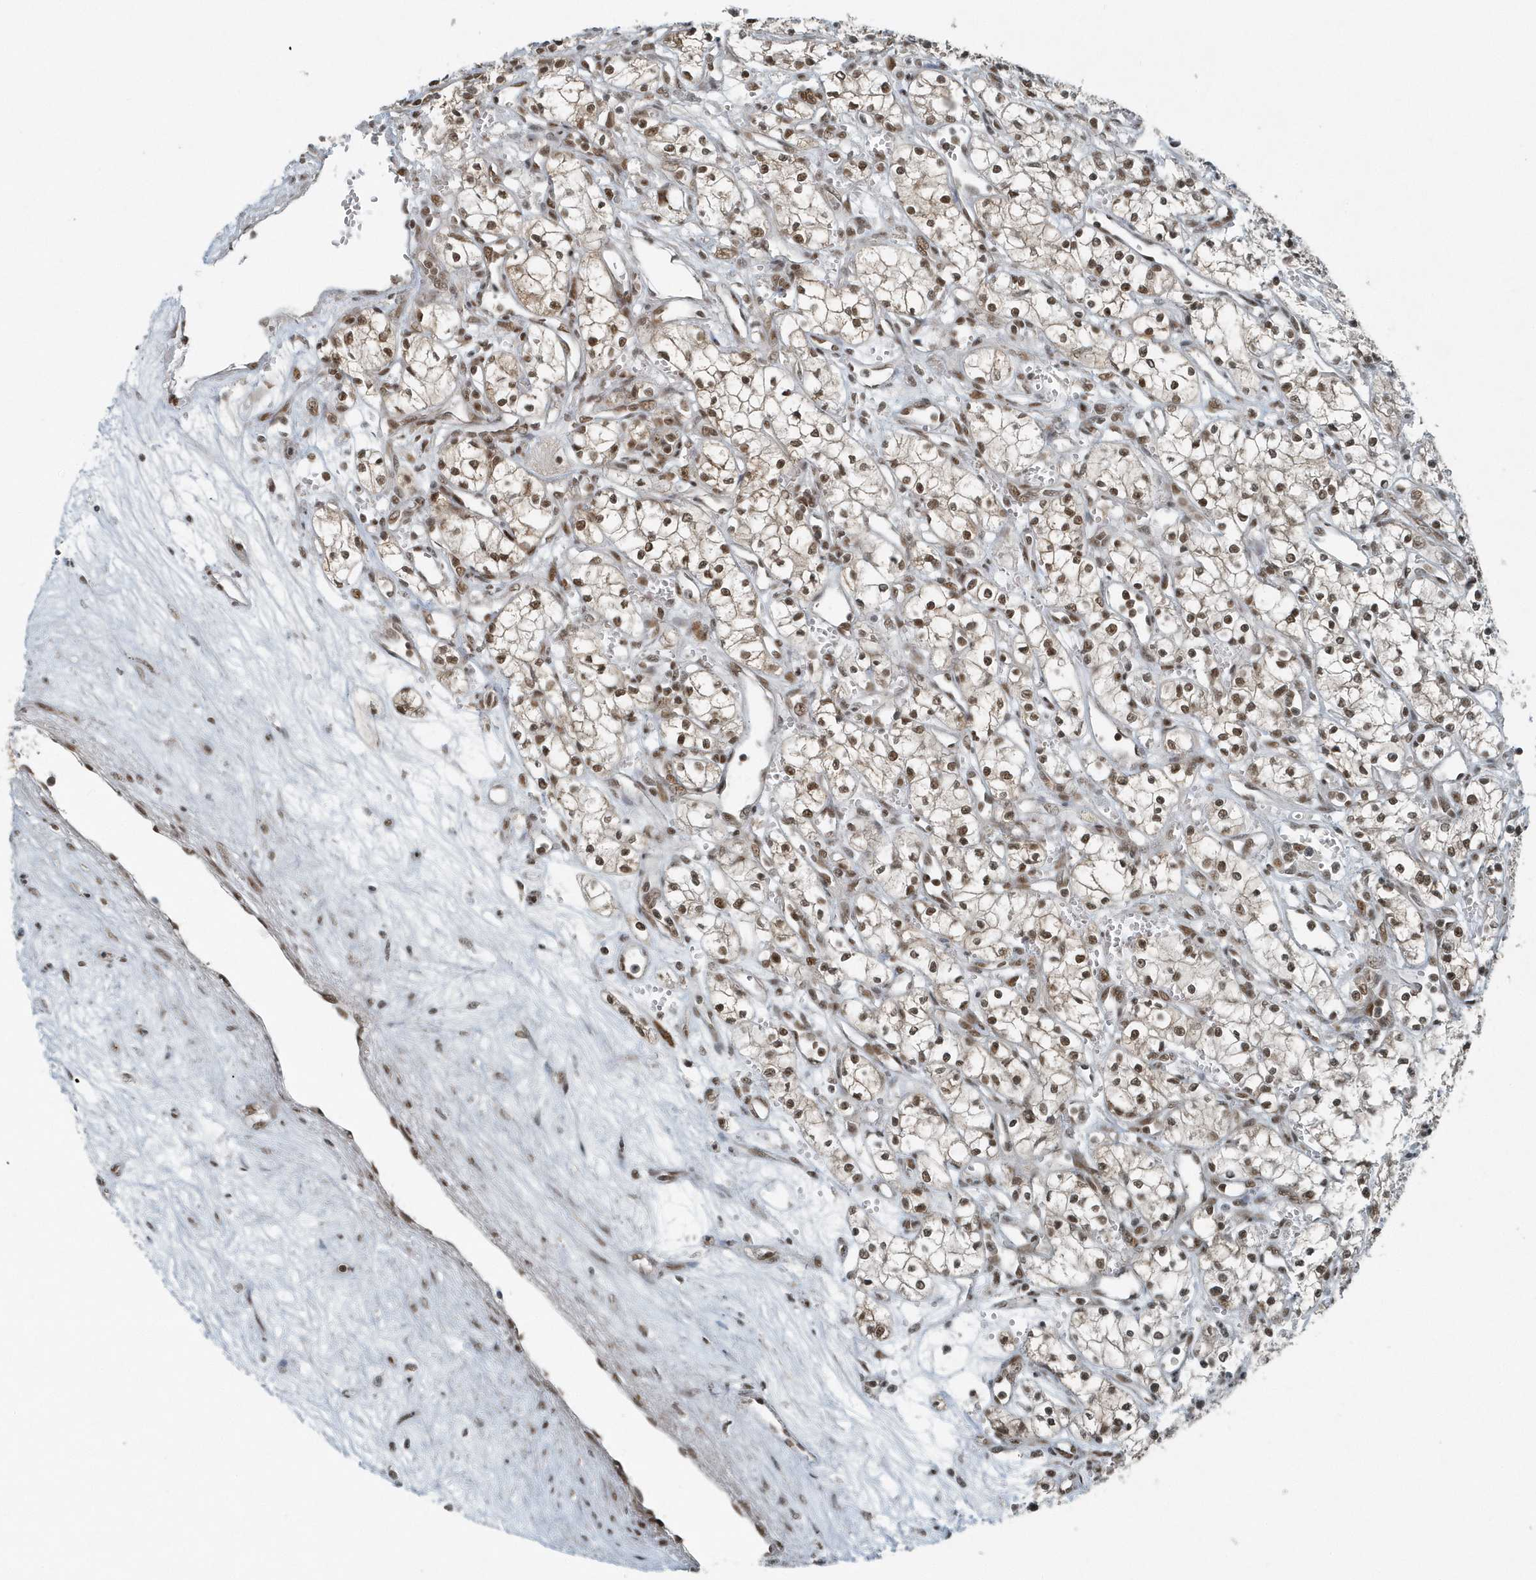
{"staining": {"intensity": "moderate", "quantity": ">75%", "location": "nuclear"}, "tissue": "renal cancer", "cell_type": "Tumor cells", "image_type": "cancer", "snomed": [{"axis": "morphology", "description": "Adenocarcinoma, NOS"}, {"axis": "topography", "description": "Kidney"}], "caption": "Immunohistochemical staining of renal cancer (adenocarcinoma) demonstrates medium levels of moderate nuclear protein expression in about >75% of tumor cells.", "gene": "YTHDC1", "patient": {"sex": "male", "age": 59}}